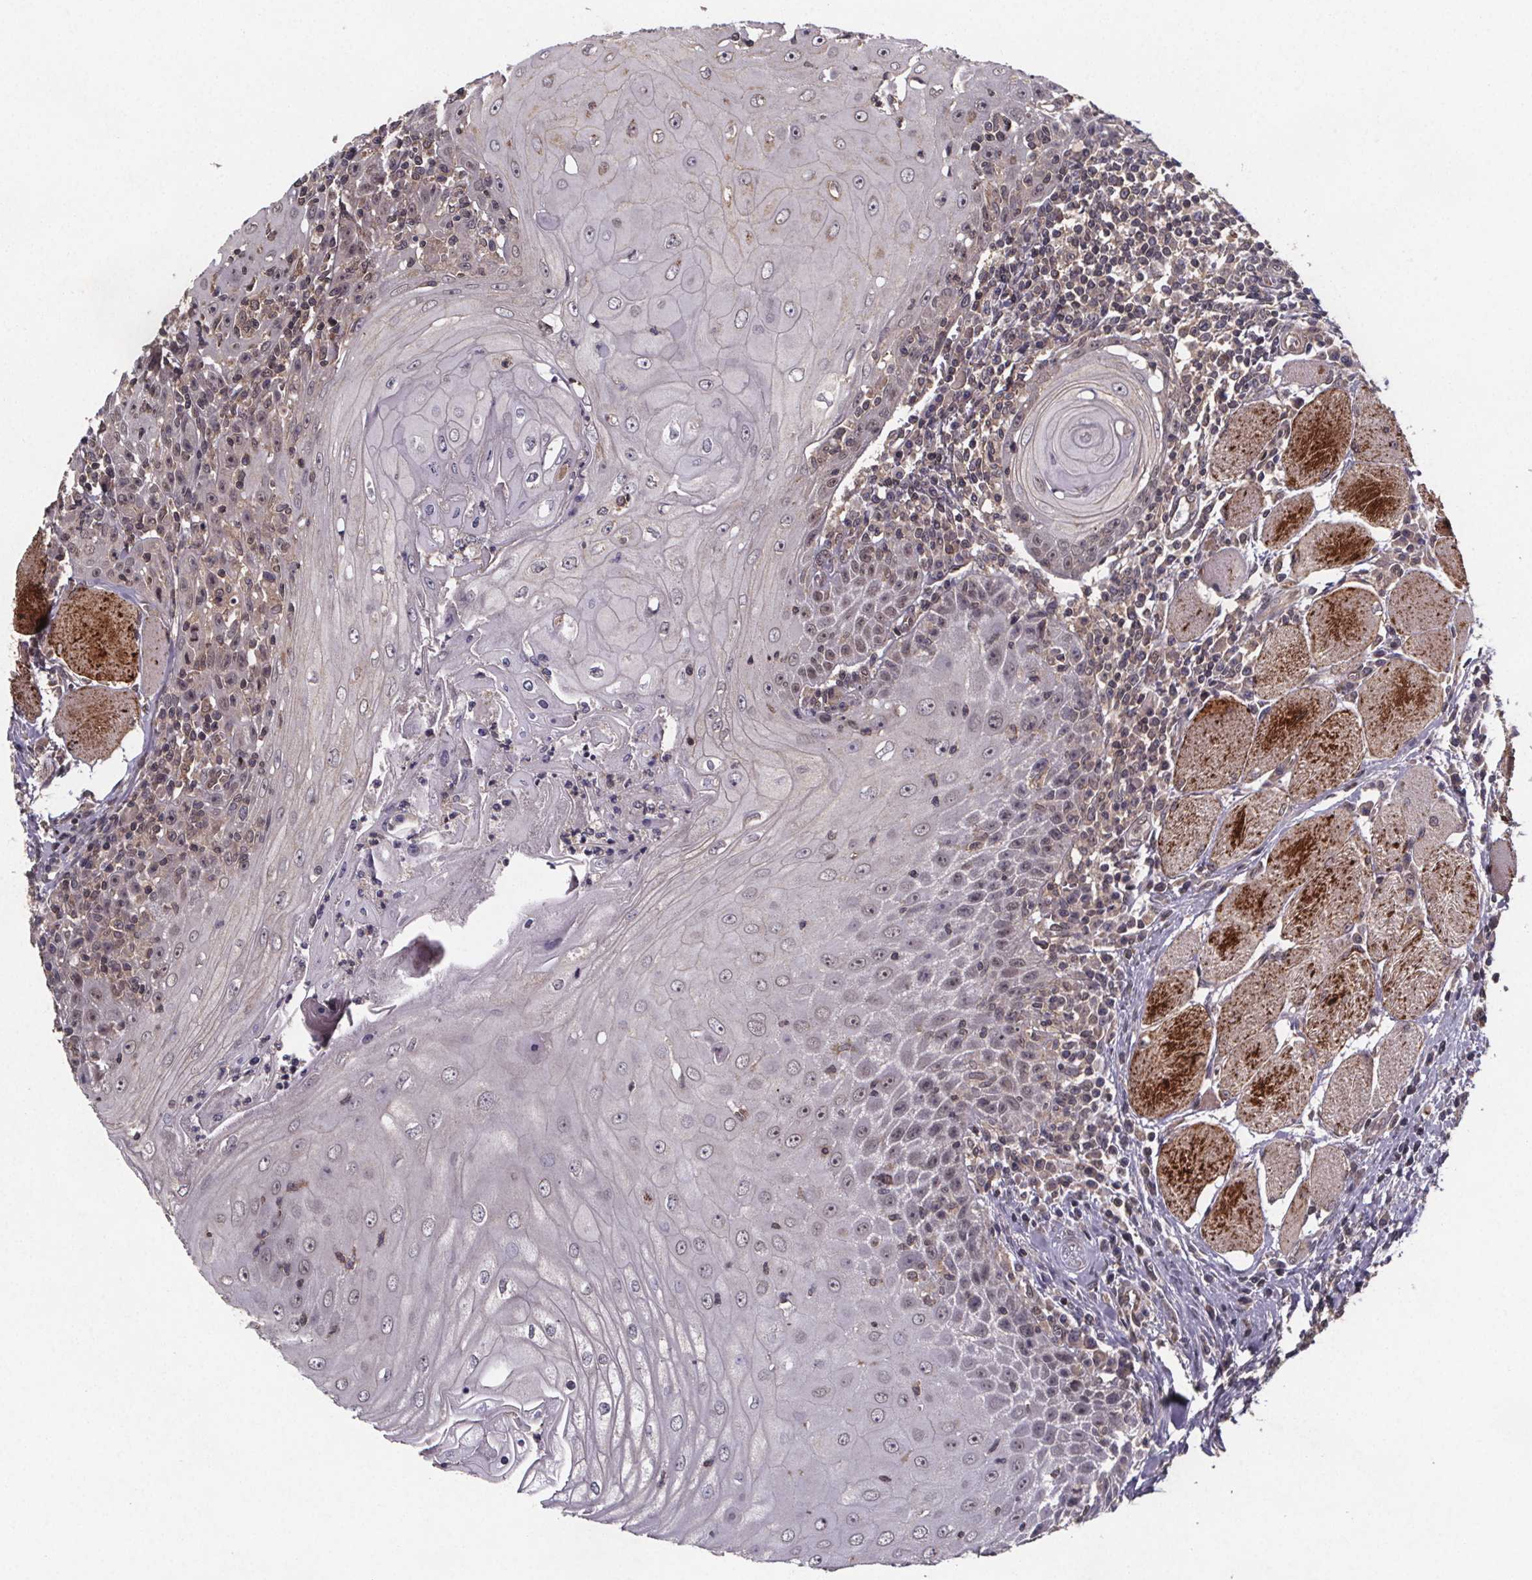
{"staining": {"intensity": "weak", "quantity": "25%-75%", "location": "nuclear"}, "tissue": "head and neck cancer", "cell_type": "Tumor cells", "image_type": "cancer", "snomed": [{"axis": "morphology", "description": "Normal tissue, NOS"}, {"axis": "morphology", "description": "Squamous cell carcinoma, NOS"}, {"axis": "topography", "description": "Oral tissue"}, {"axis": "topography", "description": "Head-Neck"}], "caption": "Protein staining exhibits weak nuclear staining in approximately 25%-75% of tumor cells in squamous cell carcinoma (head and neck).", "gene": "PIERCE2", "patient": {"sex": "male", "age": 52}}